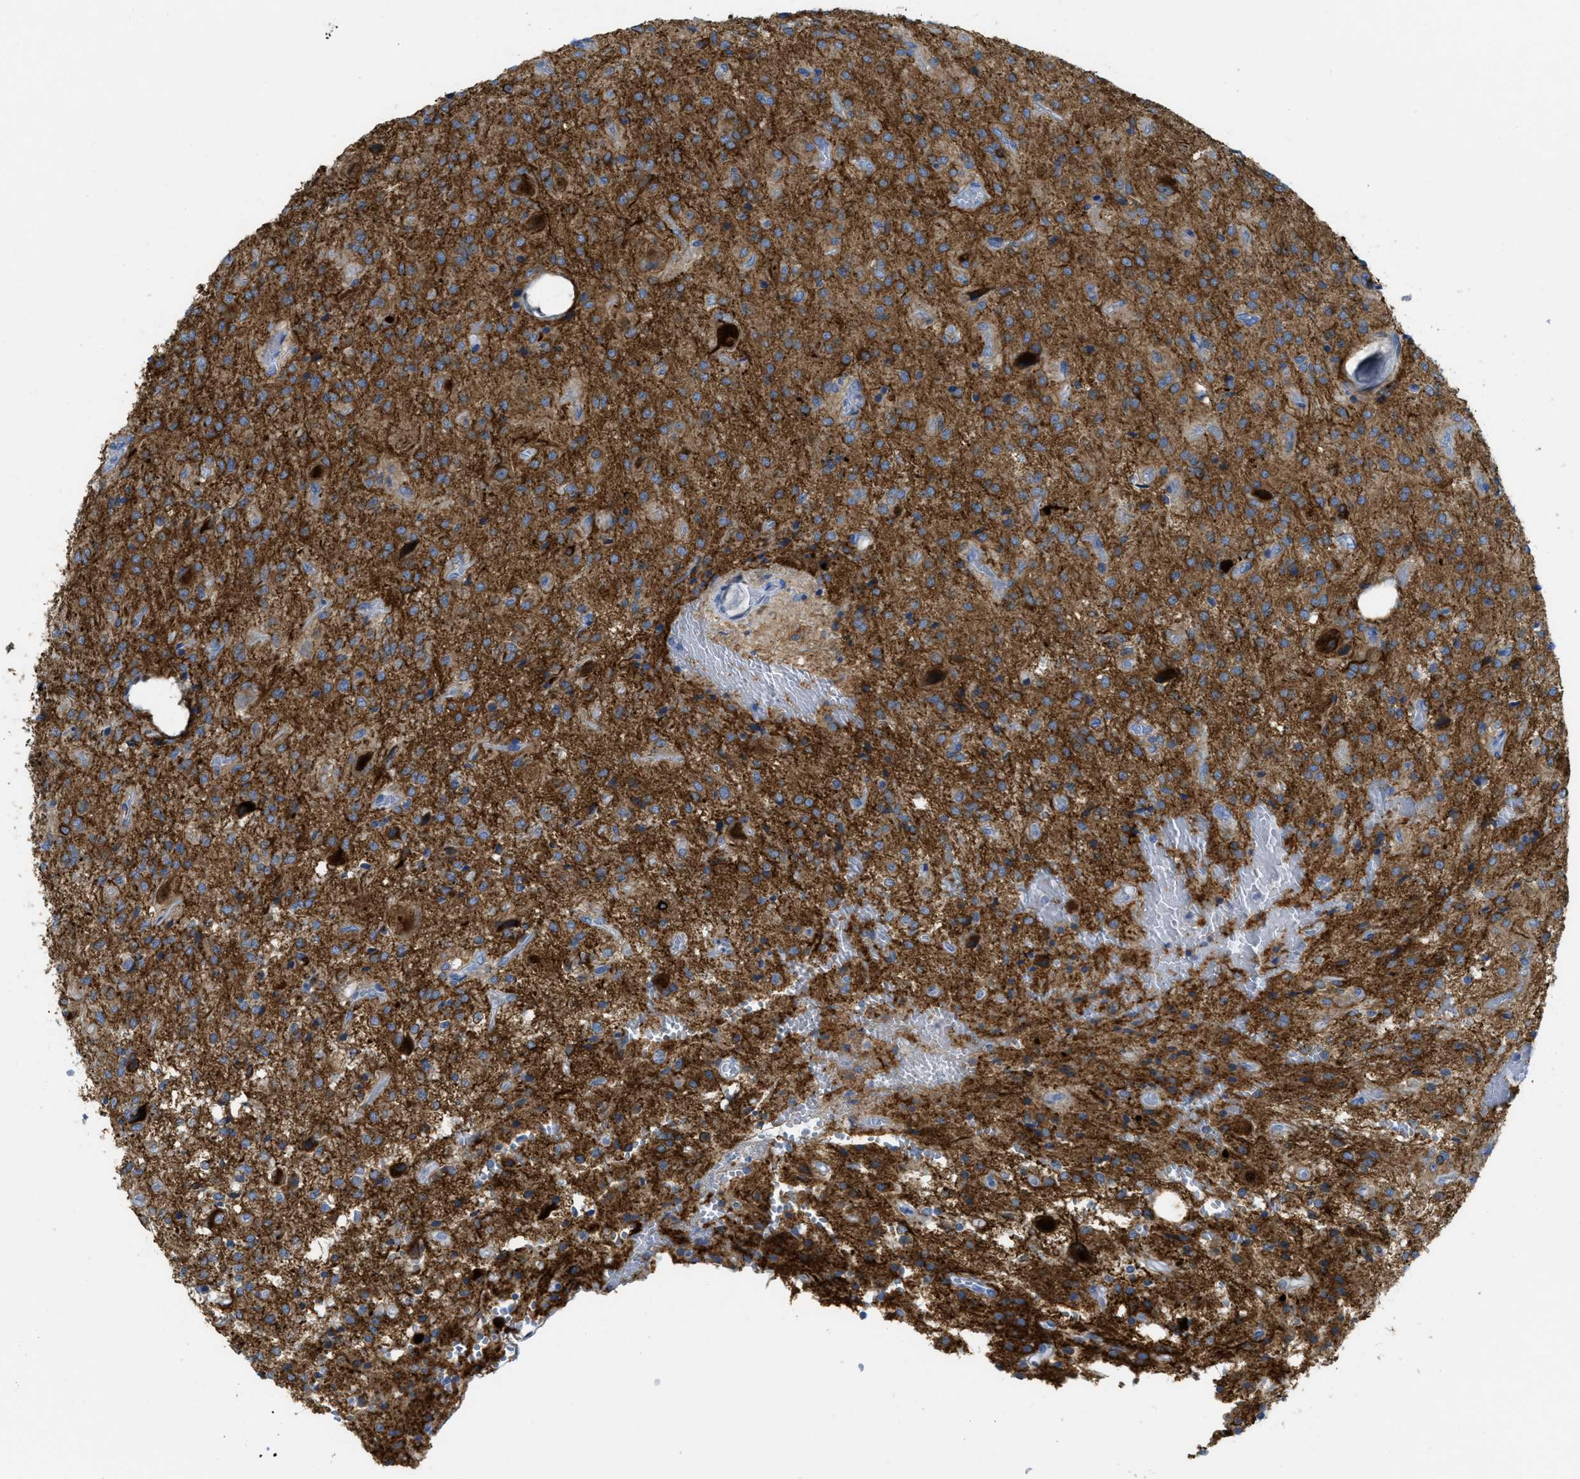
{"staining": {"intensity": "strong", "quantity": ">75%", "location": "cytoplasmic/membranous"}, "tissue": "glioma", "cell_type": "Tumor cells", "image_type": "cancer", "snomed": [{"axis": "morphology", "description": "Glioma, malignant, High grade"}, {"axis": "topography", "description": "Brain"}], "caption": "Immunohistochemical staining of human high-grade glioma (malignant) exhibits strong cytoplasmic/membranous protein positivity in approximately >75% of tumor cells. The staining was performed using DAB, with brown indicating positive protein expression. Nuclei are stained blue with hematoxylin.", "gene": "CNNM4", "patient": {"sex": "female", "age": 59}}